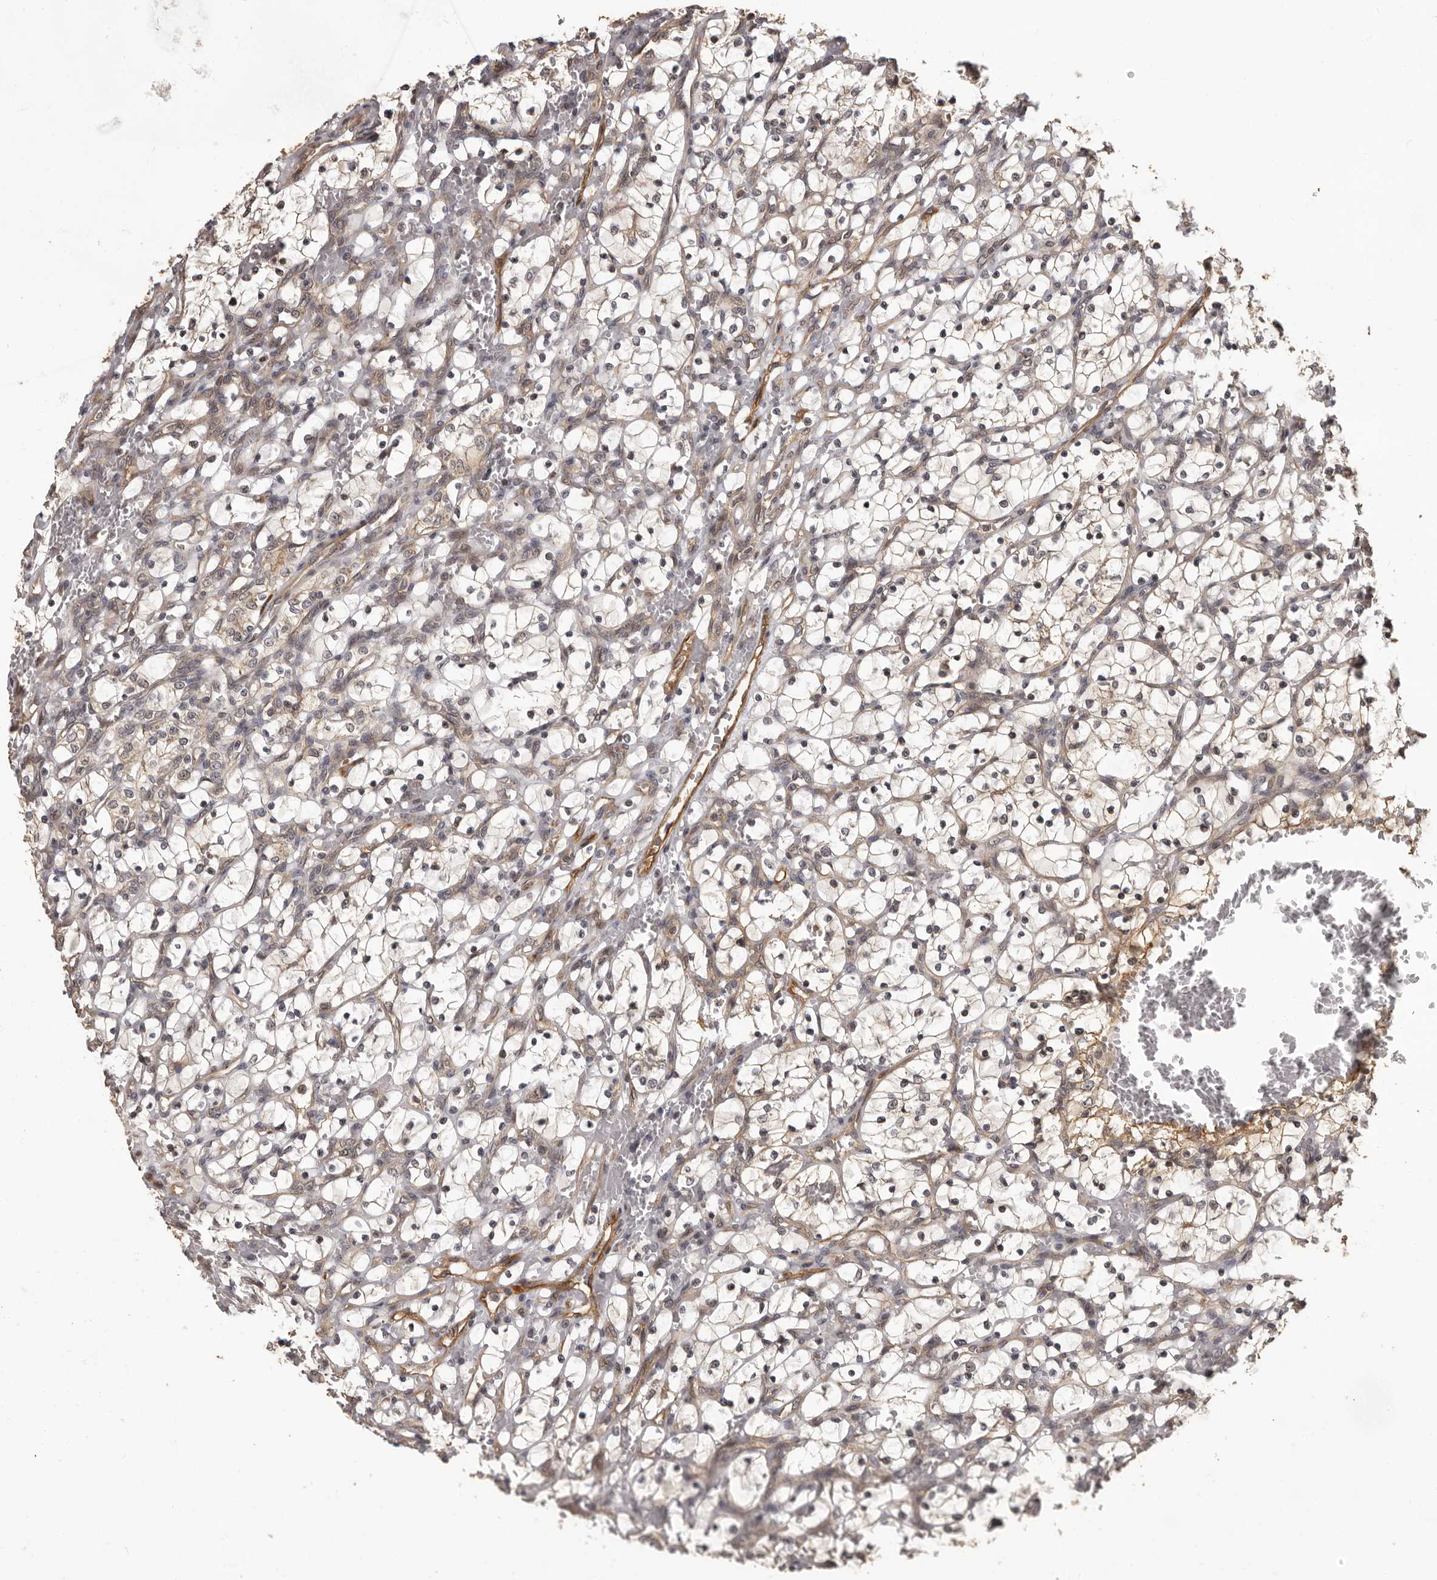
{"staining": {"intensity": "negative", "quantity": "none", "location": "none"}, "tissue": "renal cancer", "cell_type": "Tumor cells", "image_type": "cancer", "snomed": [{"axis": "morphology", "description": "Adenocarcinoma, NOS"}, {"axis": "topography", "description": "Kidney"}], "caption": "There is no significant staining in tumor cells of renal cancer.", "gene": "SLITRK6", "patient": {"sex": "female", "age": 69}}